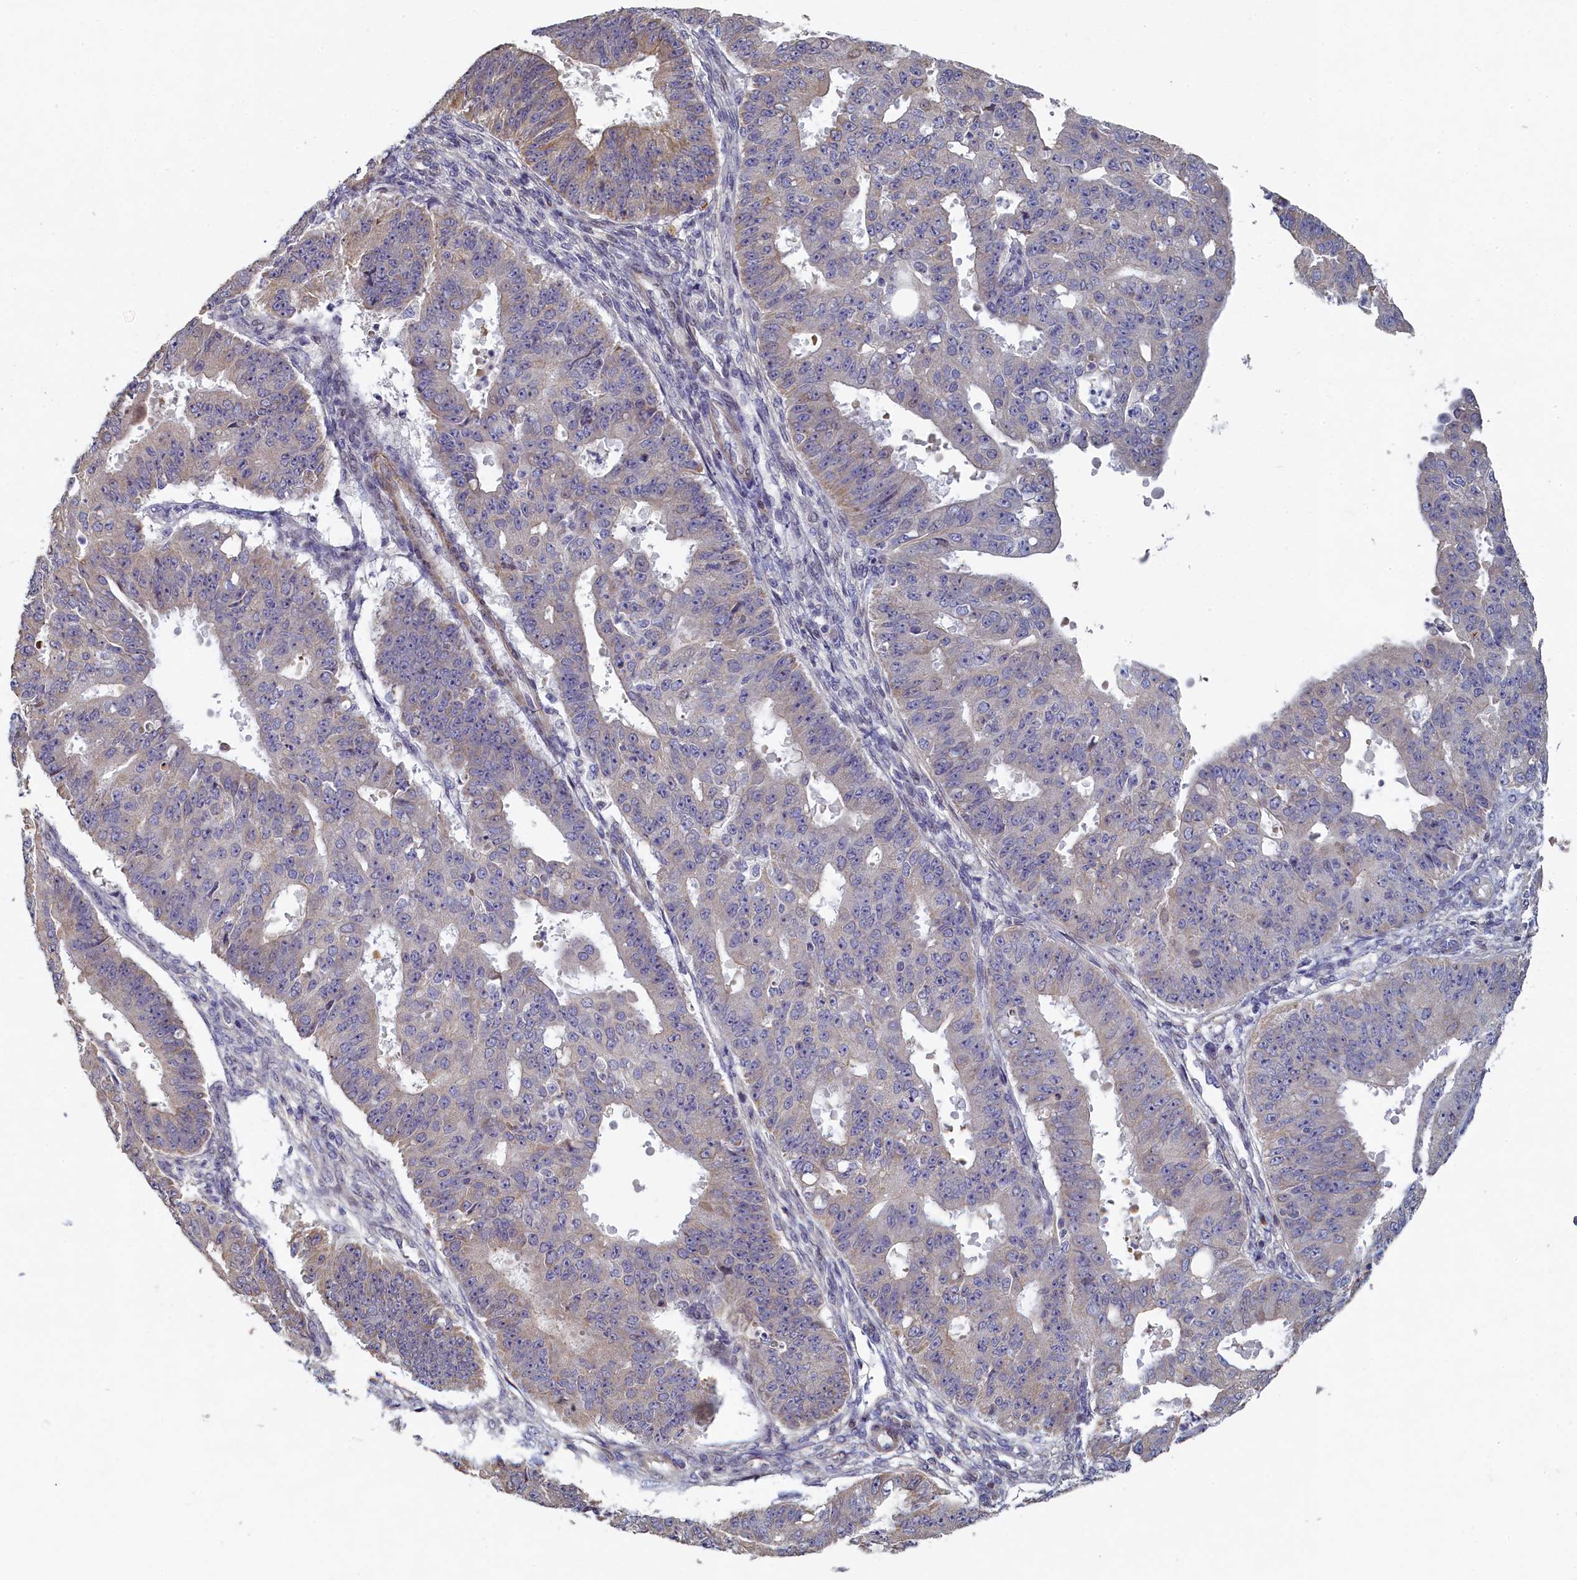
{"staining": {"intensity": "weak", "quantity": "<25%", "location": "cytoplasmic/membranous"}, "tissue": "ovarian cancer", "cell_type": "Tumor cells", "image_type": "cancer", "snomed": [{"axis": "morphology", "description": "Carcinoma, endometroid"}, {"axis": "topography", "description": "Appendix"}, {"axis": "topography", "description": "Ovary"}], "caption": "Protein analysis of ovarian cancer (endometroid carcinoma) demonstrates no significant positivity in tumor cells.", "gene": "DIXDC1", "patient": {"sex": "female", "age": 42}}